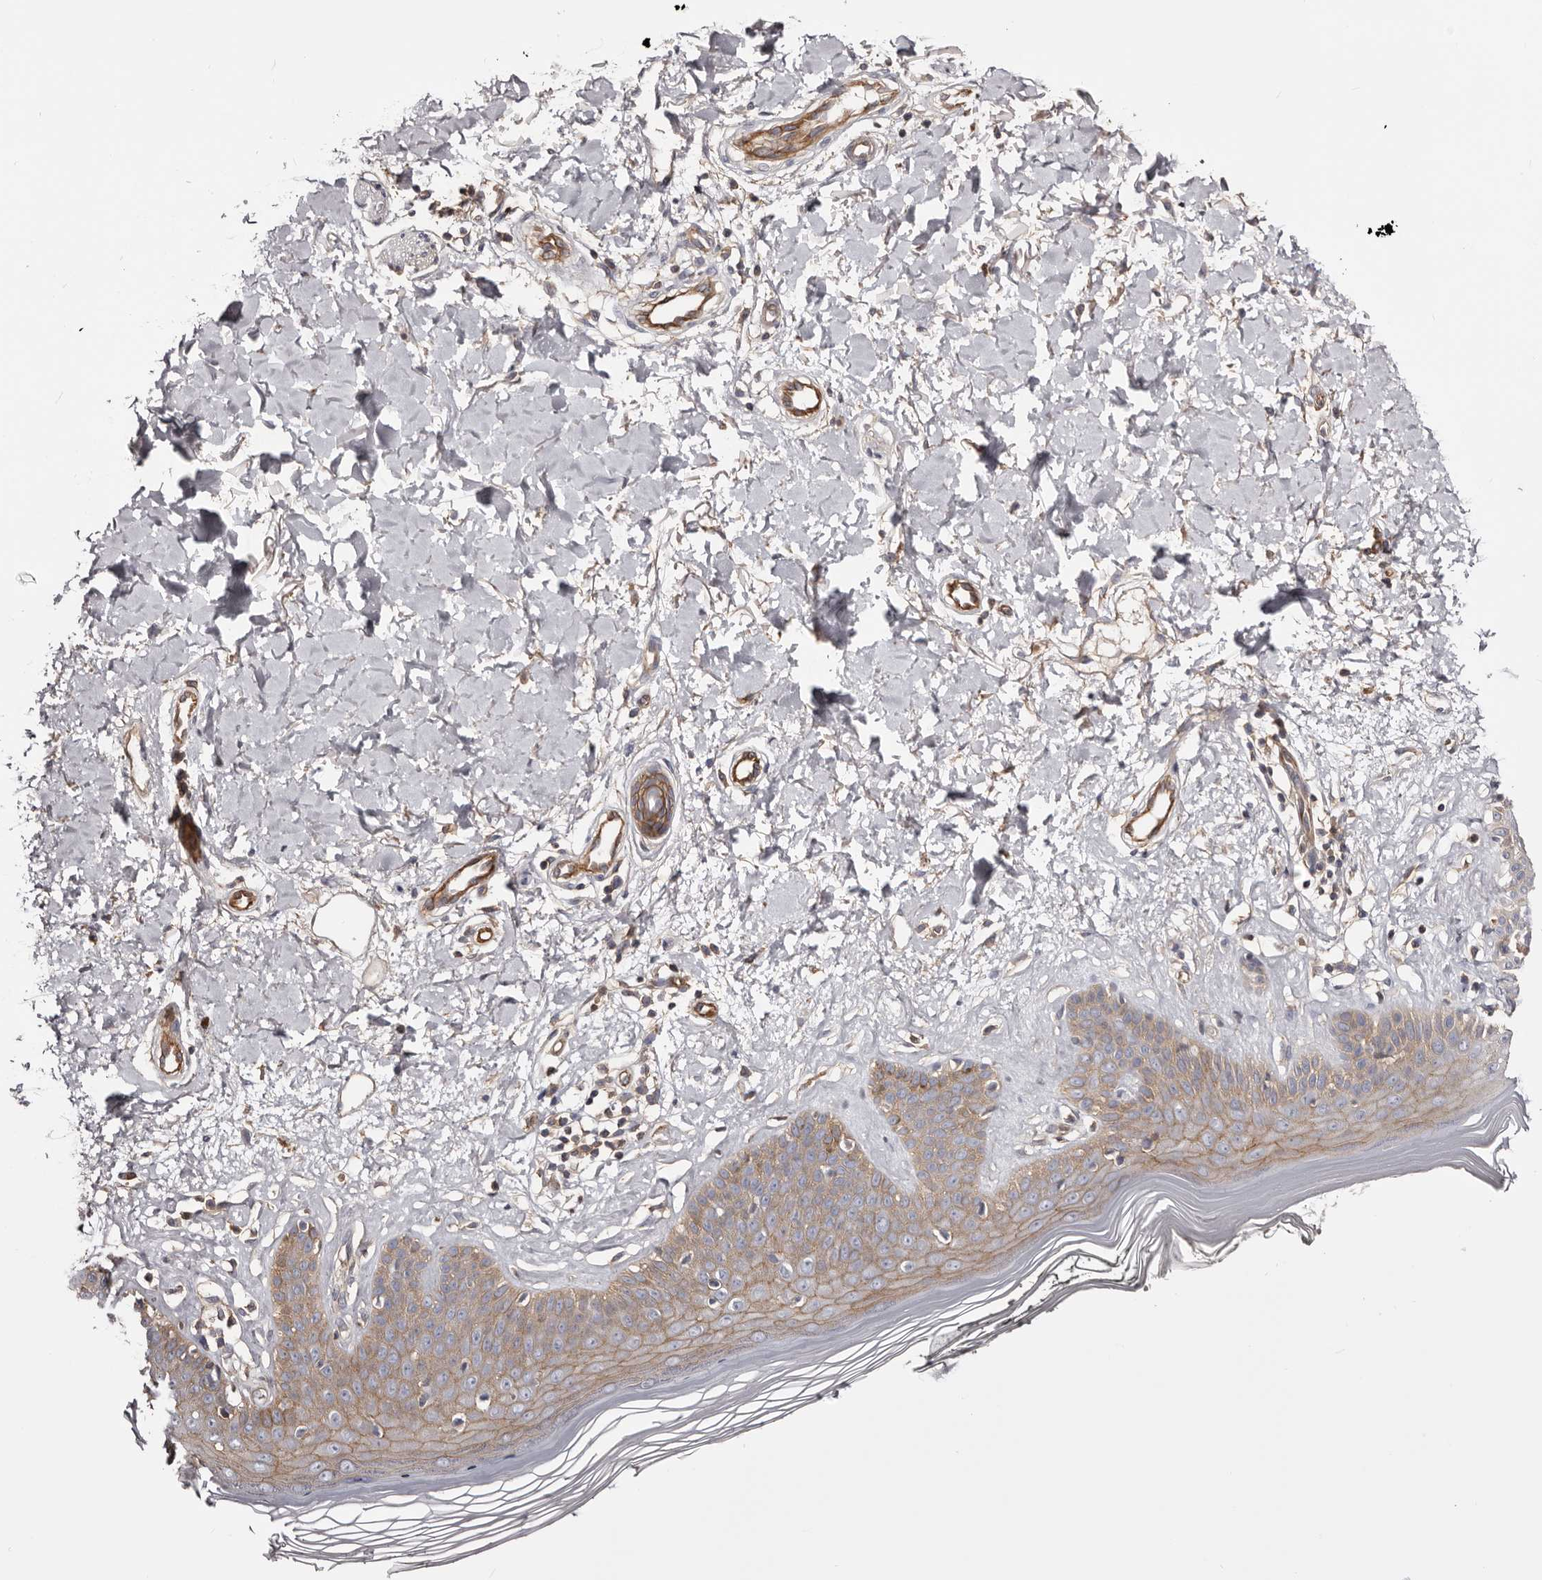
{"staining": {"intensity": "moderate", "quantity": ">75%", "location": "cytoplasmic/membranous"}, "tissue": "skin", "cell_type": "Fibroblasts", "image_type": "normal", "snomed": [{"axis": "morphology", "description": "Normal tissue, NOS"}, {"axis": "topography", "description": "Skin"}], "caption": "IHC photomicrograph of normal skin: skin stained using immunohistochemistry shows medium levels of moderate protein expression localized specifically in the cytoplasmic/membranous of fibroblasts, appearing as a cytoplasmic/membranous brown color.", "gene": "DMRT2", "patient": {"sex": "female", "age": 64}}